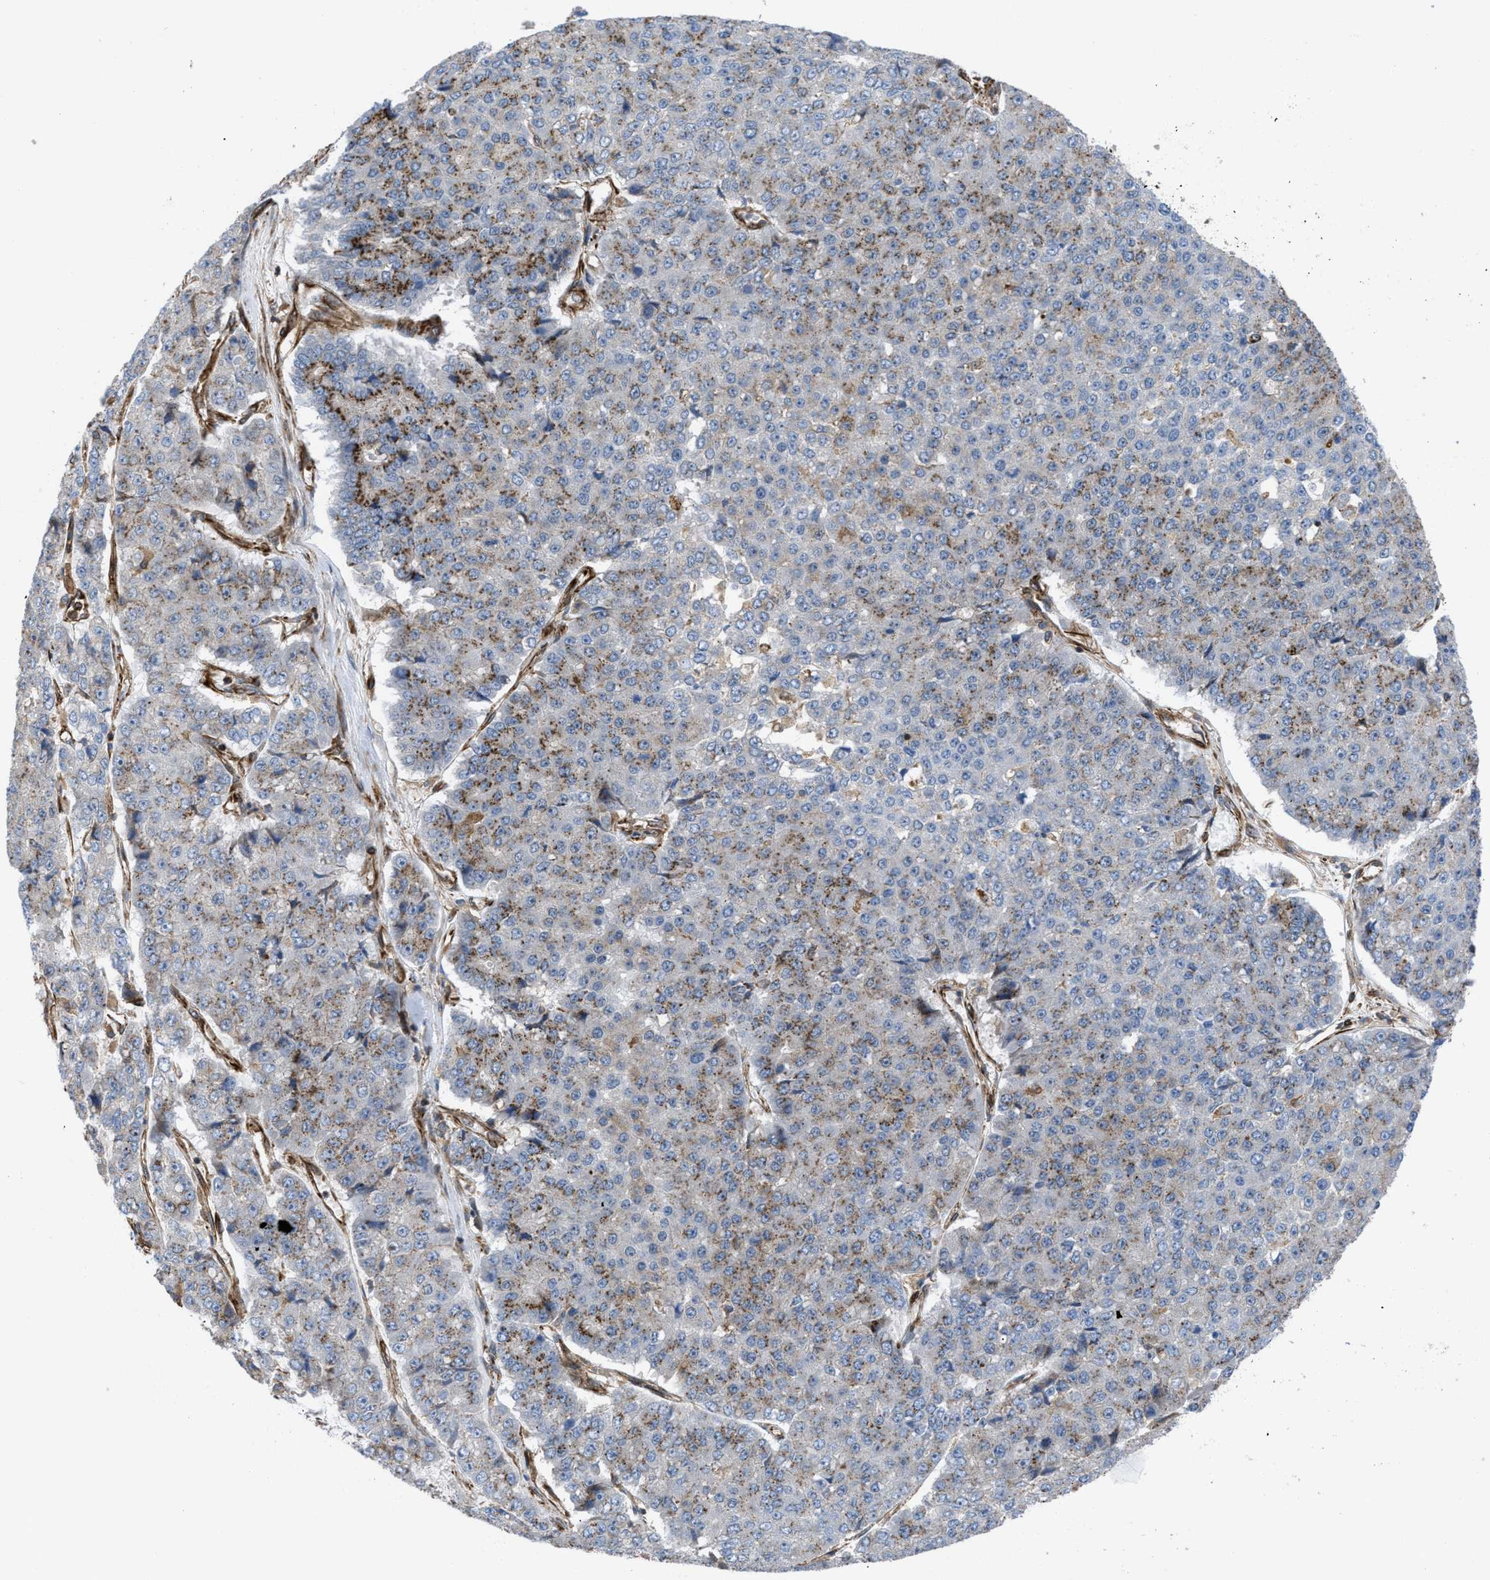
{"staining": {"intensity": "moderate", "quantity": "<25%", "location": "cytoplasmic/membranous"}, "tissue": "pancreatic cancer", "cell_type": "Tumor cells", "image_type": "cancer", "snomed": [{"axis": "morphology", "description": "Adenocarcinoma, NOS"}, {"axis": "topography", "description": "Pancreas"}], "caption": "Immunohistochemistry image of neoplastic tissue: pancreatic adenocarcinoma stained using immunohistochemistry demonstrates low levels of moderate protein expression localized specifically in the cytoplasmic/membranous of tumor cells, appearing as a cytoplasmic/membranous brown color.", "gene": "PTPRE", "patient": {"sex": "male", "age": 50}}